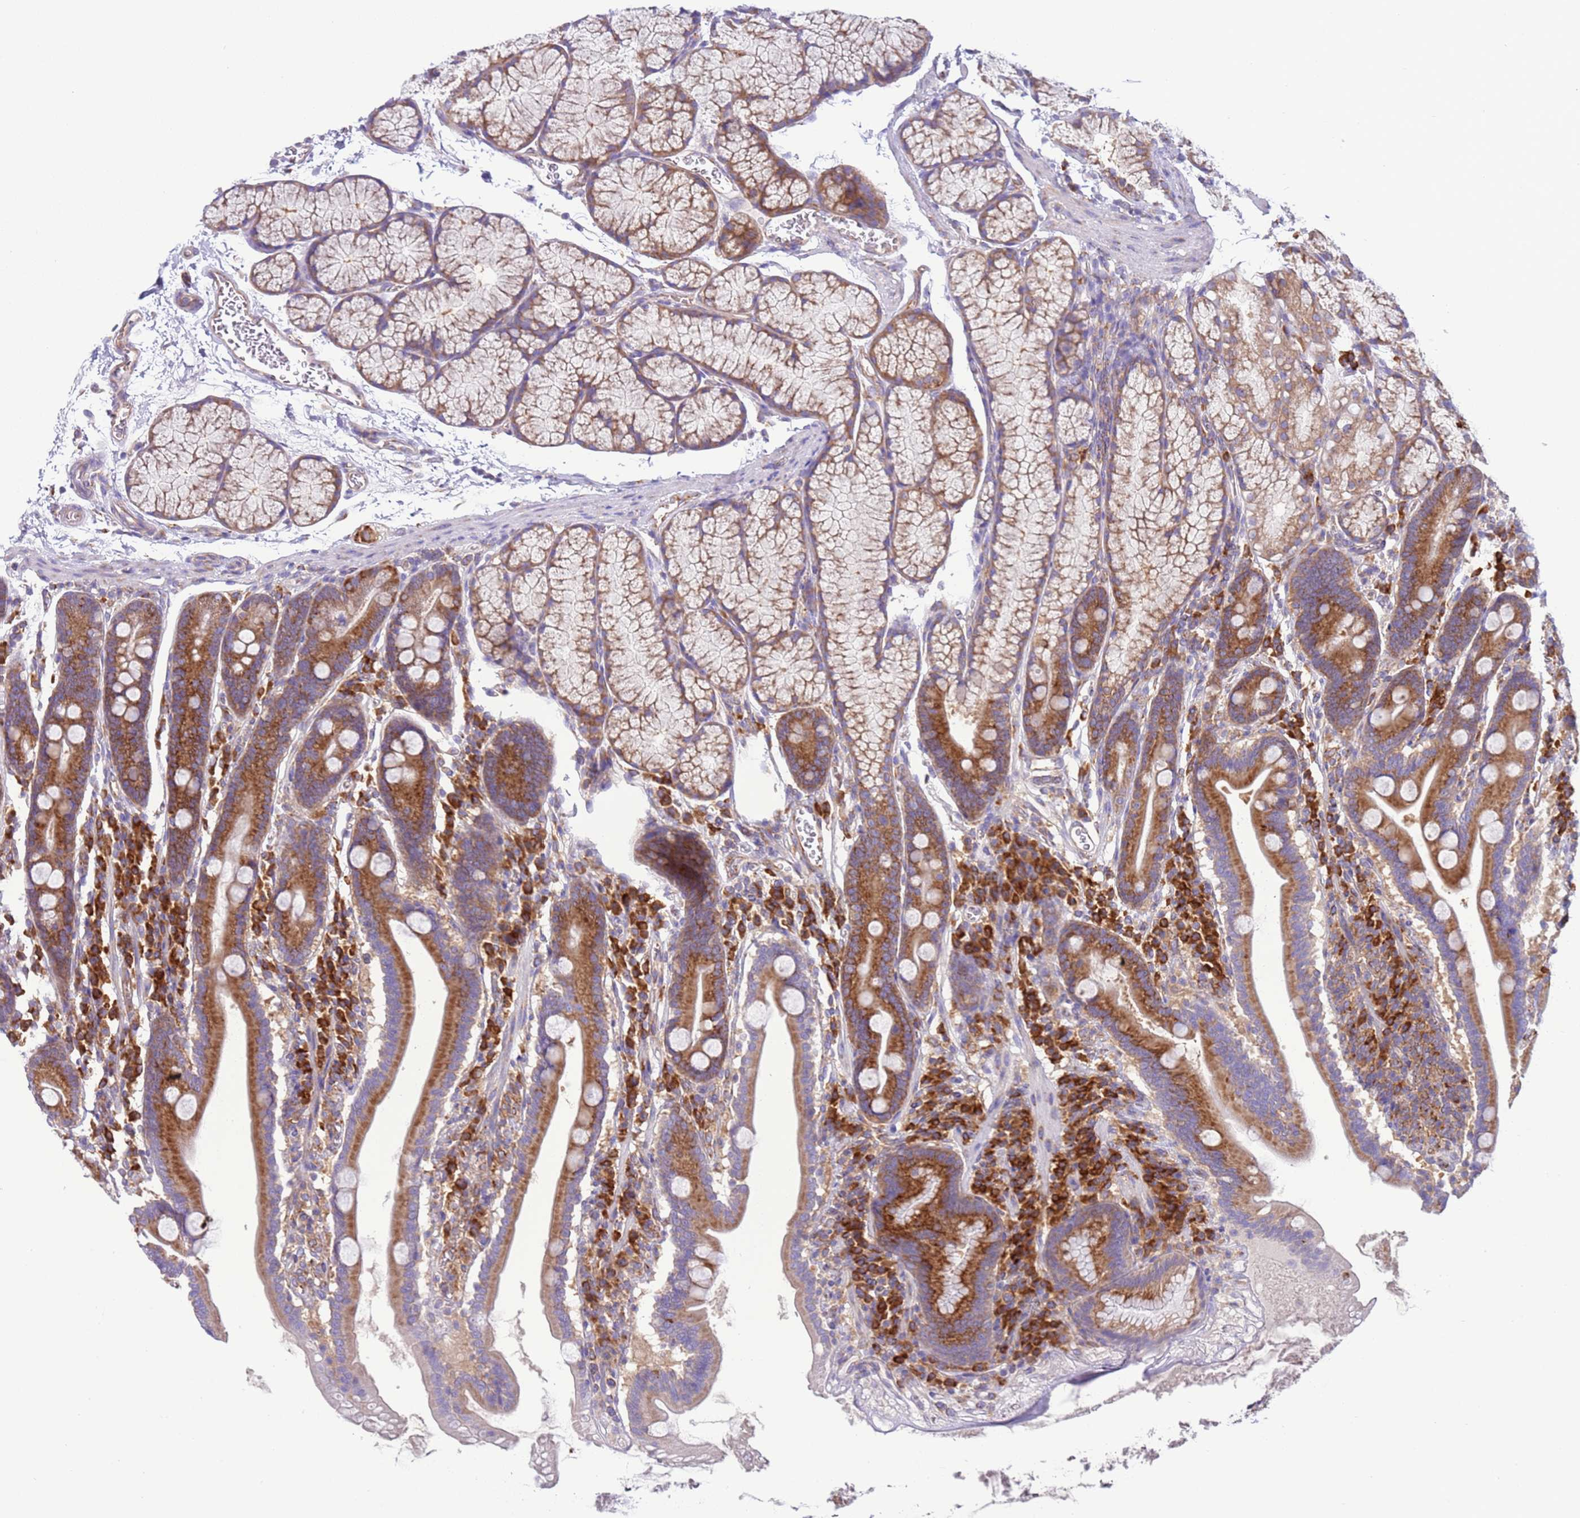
{"staining": {"intensity": "strong", "quantity": ">75%", "location": "cytoplasmic/membranous"}, "tissue": "duodenum", "cell_type": "Glandular cells", "image_type": "normal", "snomed": [{"axis": "morphology", "description": "Normal tissue, NOS"}, {"axis": "topography", "description": "Duodenum"}], "caption": "Glandular cells reveal high levels of strong cytoplasmic/membranous positivity in about >75% of cells in normal human duodenum.", "gene": "VARS1", "patient": {"sex": "male", "age": 35}}